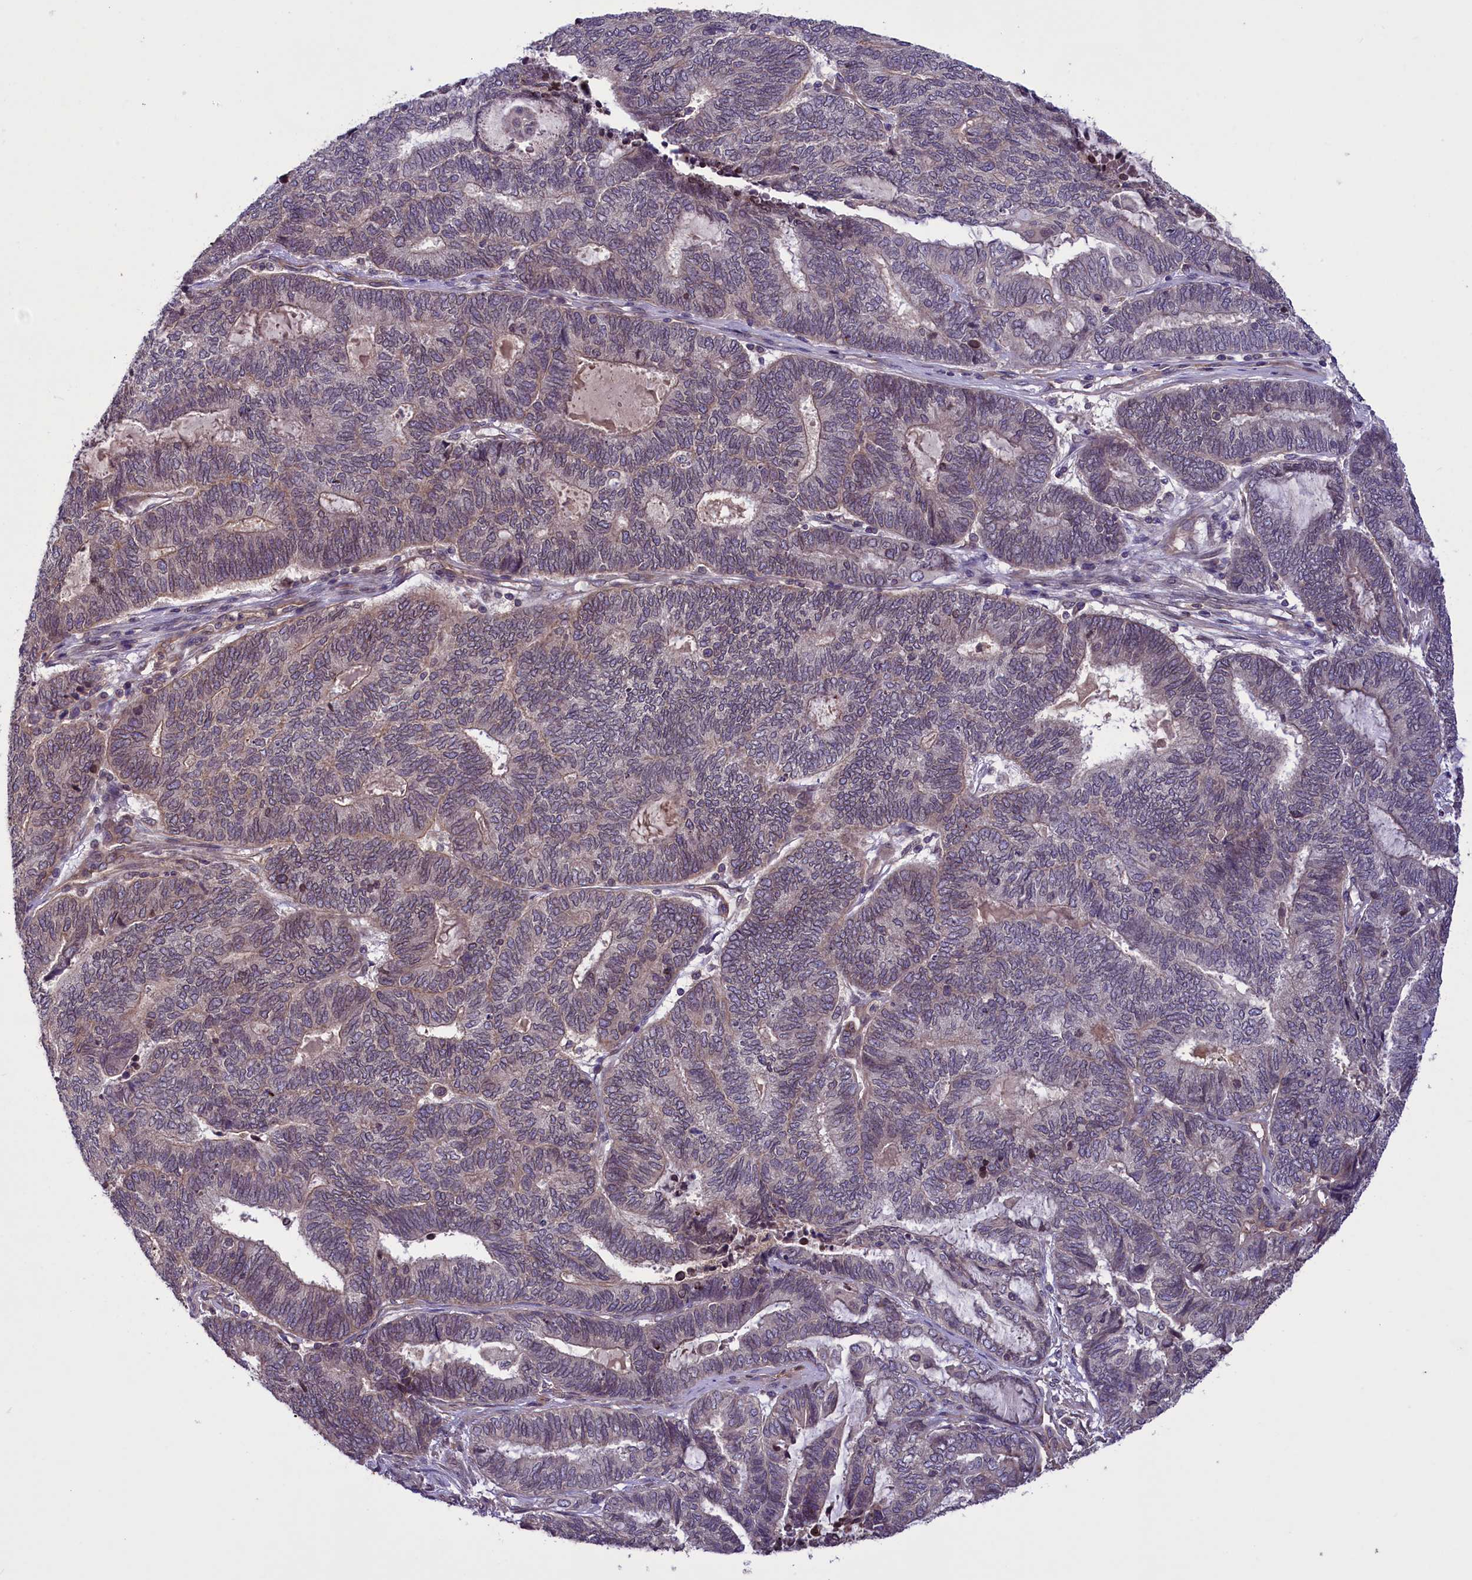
{"staining": {"intensity": "weak", "quantity": "25%-75%", "location": "nuclear"}, "tissue": "endometrial cancer", "cell_type": "Tumor cells", "image_type": "cancer", "snomed": [{"axis": "morphology", "description": "Adenocarcinoma, NOS"}, {"axis": "topography", "description": "Uterus"}, {"axis": "topography", "description": "Endometrium"}], "caption": "Adenocarcinoma (endometrial) stained with immunohistochemistry demonstrates weak nuclear expression in approximately 25%-75% of tumor cells. The protein is shown in brown color, while the nuclei are stained blue.", "gene": "CCDC125", "patient": {"sex": "female", "age": 70}}